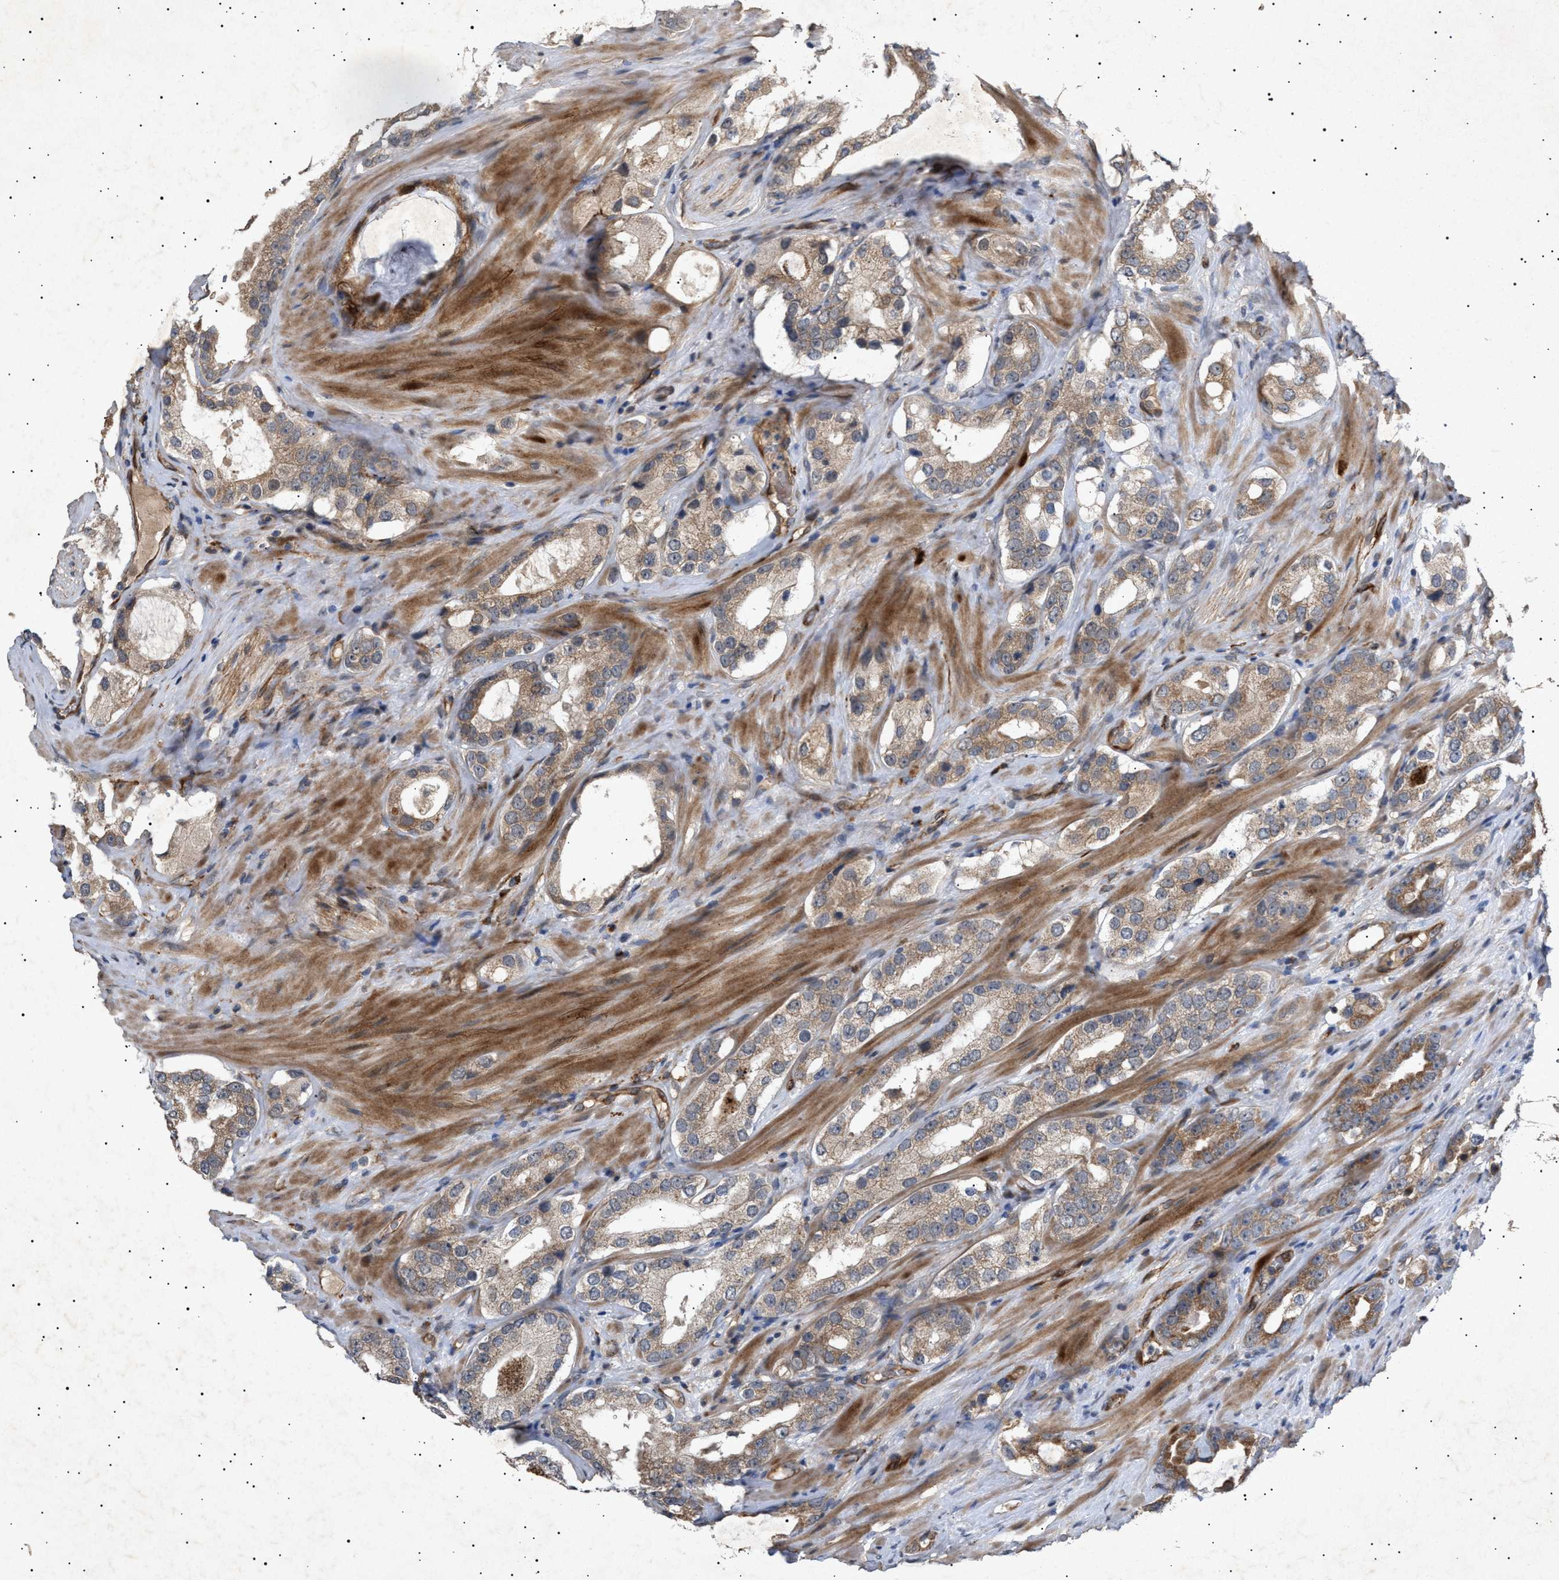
{"staining": {"intensity": "weak", "quantity": ">75%", "location": "cytoplasmic/membranous"}, "tissue": "prostate cancer", "cell_type": "Tumor cells", "image_type": "cancer", "snomed": [{"axis": "morphology", "description": "Adenocarcinoma, High grade"}, {"axis": "topography", "description": "Prostate"}], "caption": "Protein staining of prostate cancer (high-grade adenocarcinoma) tissue exhibits weak cytoplasmic/membranous positivity in approximately >75% of tumor cells.", "gene": "SIRT5", "patient": {"sex": "male", "age": 63}}